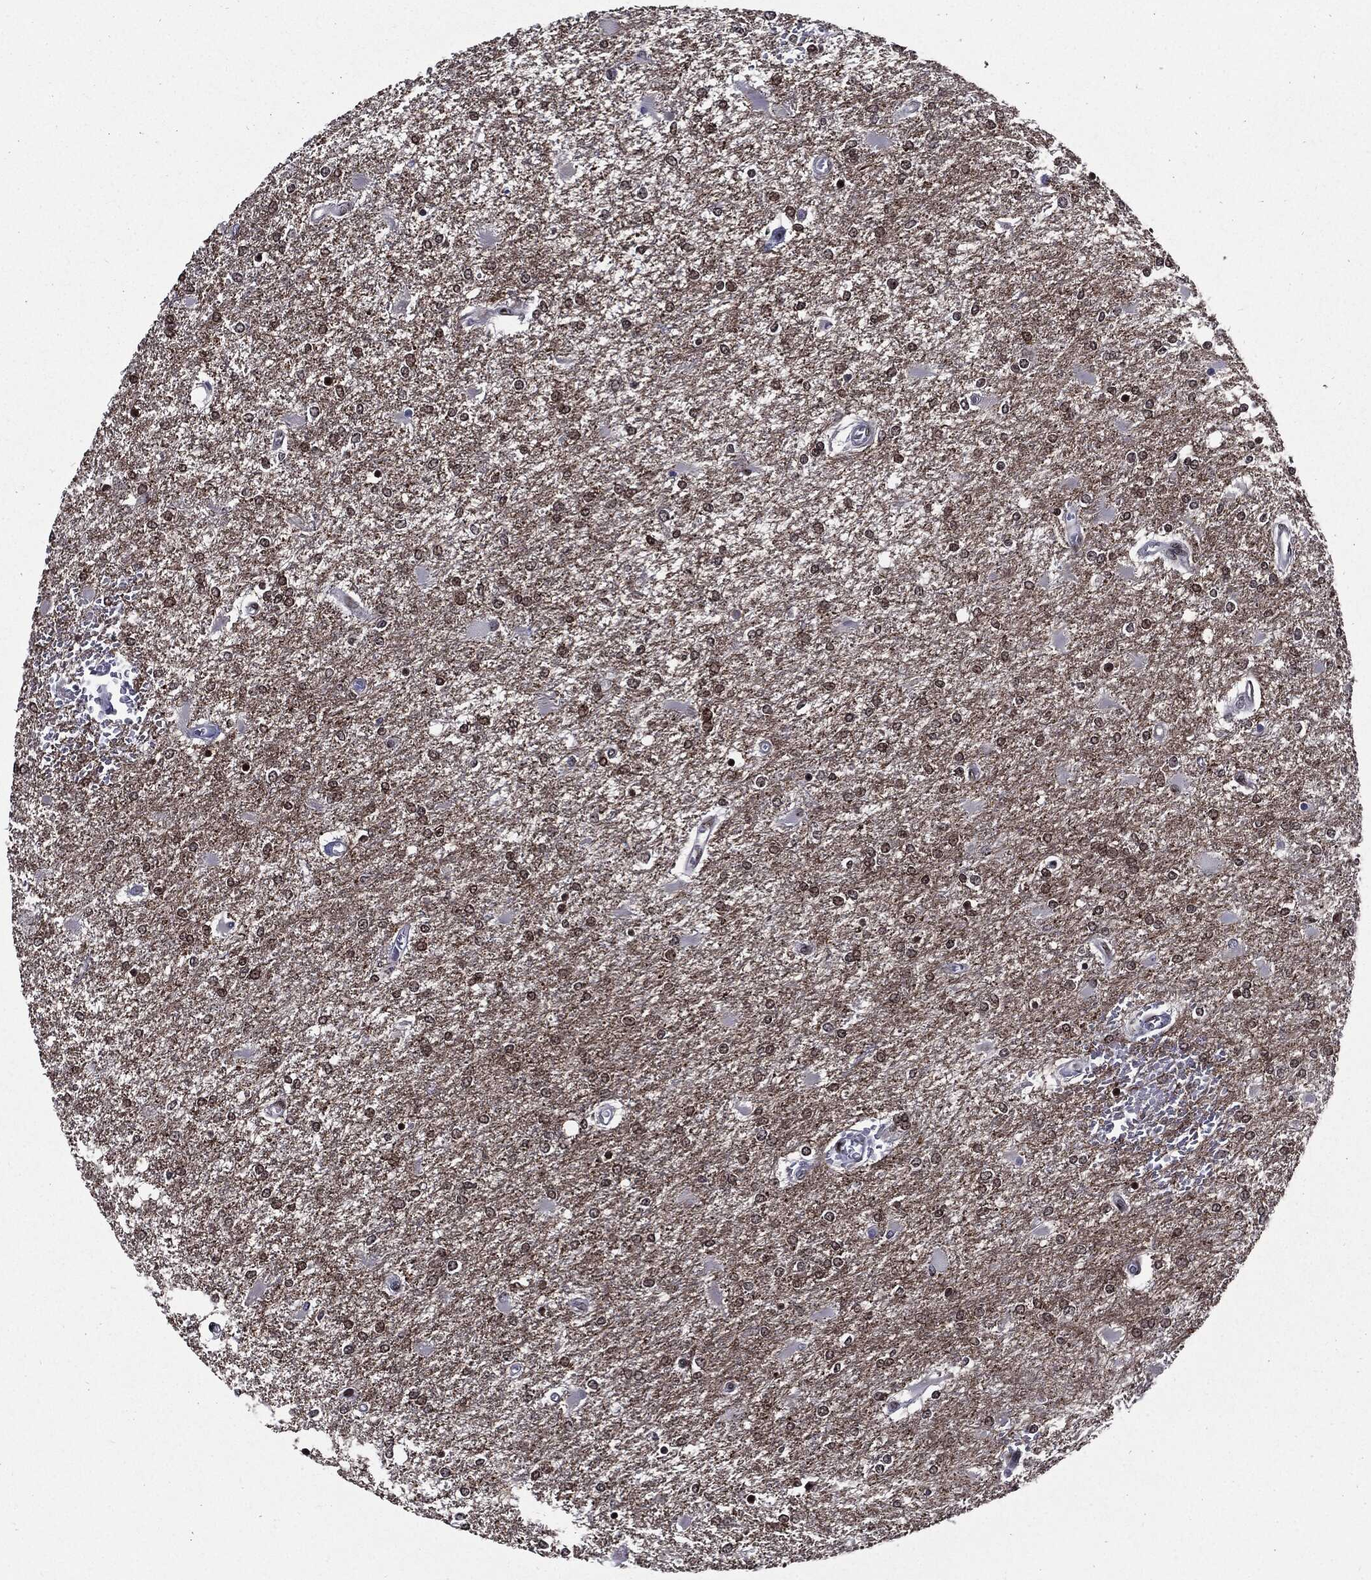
{"staining": {"intensity": "moderate", "quantity": "<25%", "location": "nuclear"}, "tissue": "glioma", "cell_type": "Tumor cells", "image_type": "cancer", "snomed": [{"axis": "morphology", "description": "Glioma, malignant, High grade"}, {"axis": "topography", "description": "Cerebral cortex"}], "caption": "The micrograph demonstrates a brown stain indicating the presence of a protein in the nuclear of tumor cells in malignant glioma (high-grade). (DAB (3,3'-diaminobenzidine) IHC, brown staining for protein, blue staining for nuclei).", "gene": "ZFP91", "patient": {"sex": "male", "age": 79}}